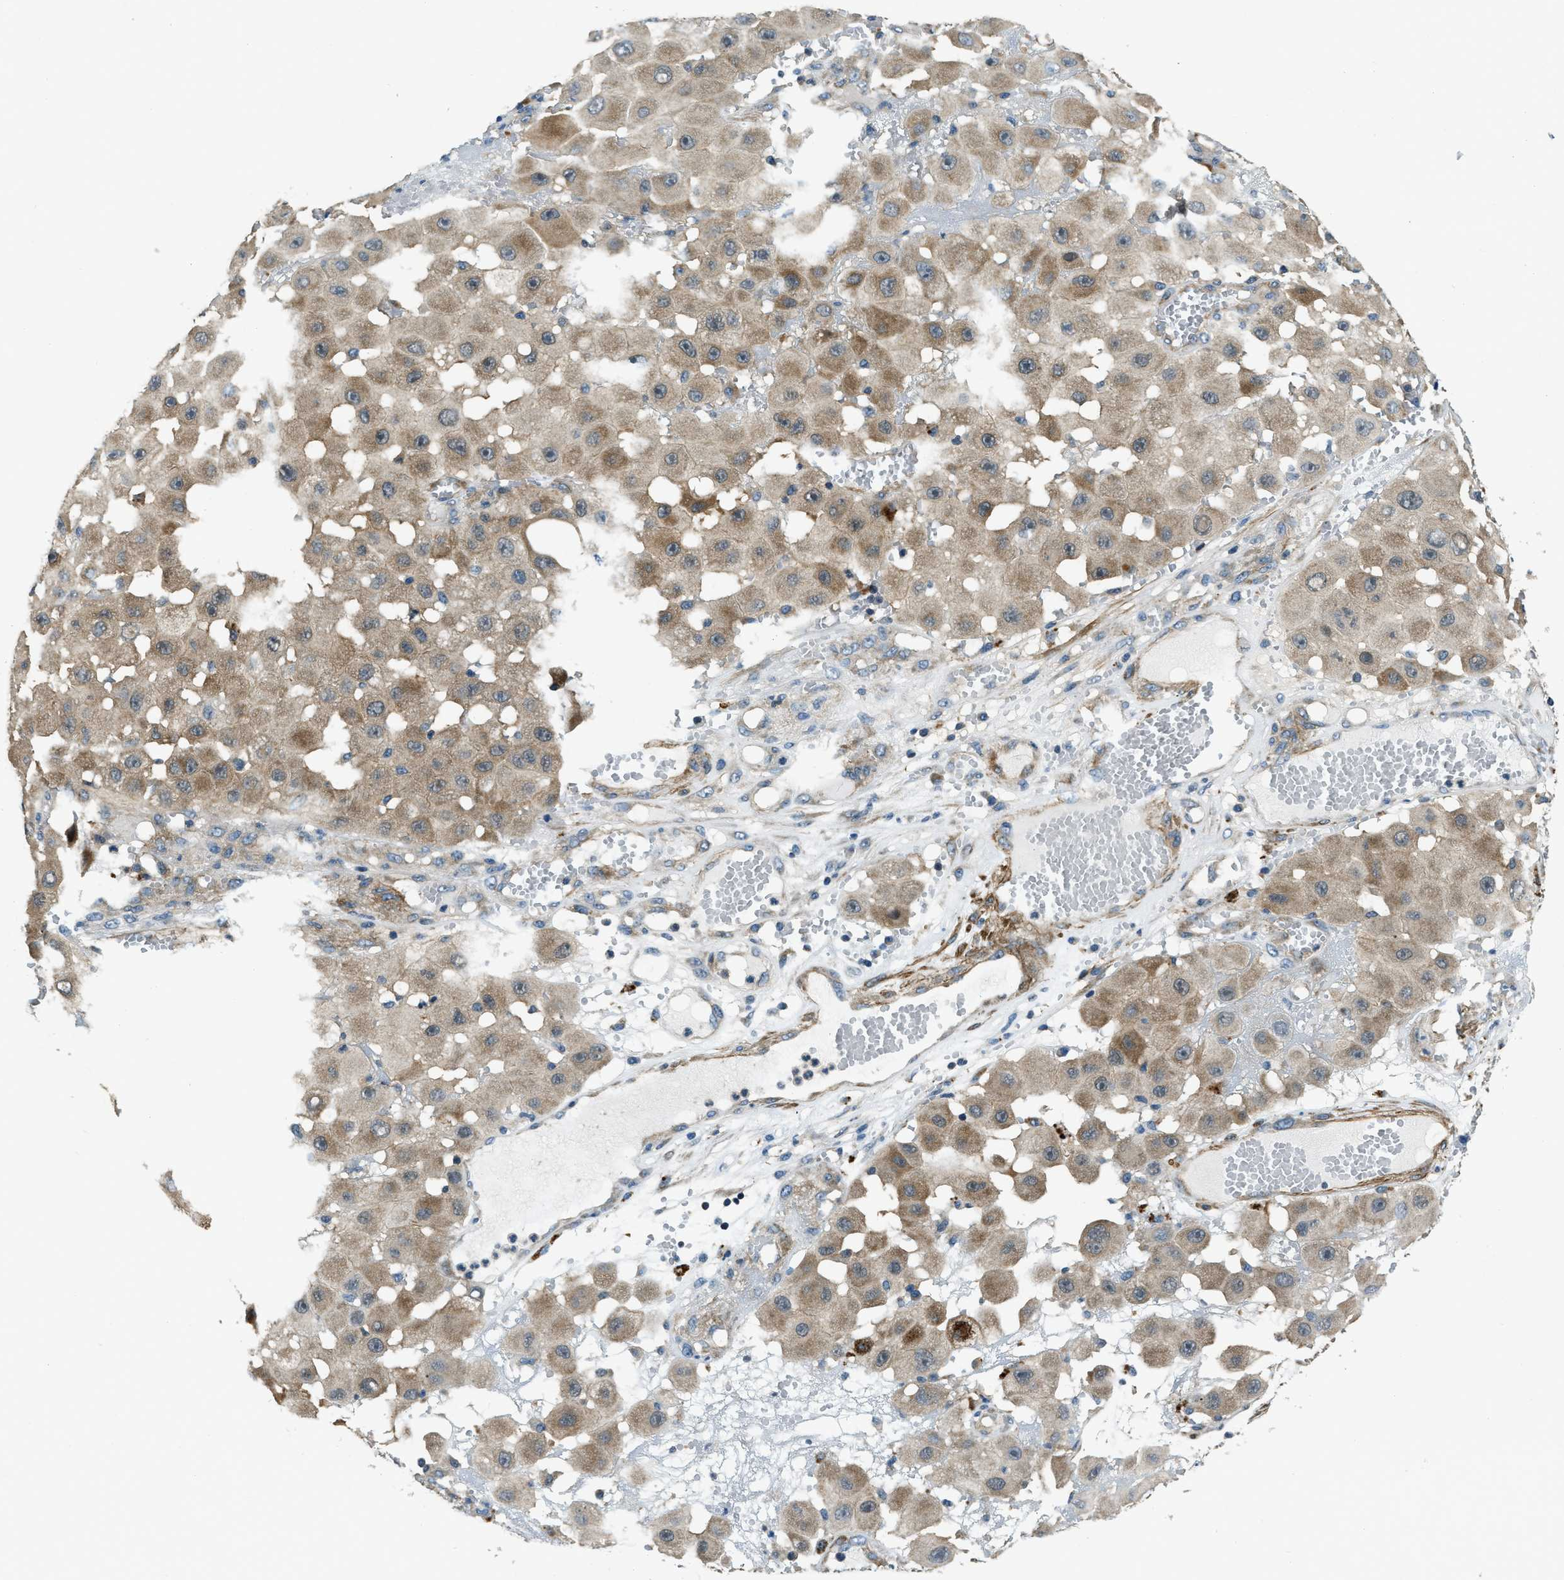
{"staining": {"intensity": "moderate", "quantity": ">75%", "location": "cytoplasmic/membranous"}, "tissue": "melanoma", "cell_type": "Tumor cells", "image_type": "cancer", "snomed": [{"axis": "morphology", "description": "Malignant melanoma, NOS"}, {"axis": "topography", "description": "Skin"}], "caption": "IHC histopathology image of neoplastic tissue: melanoma stained using immunohistochemistry exhibits medium levels of moderate protein expression localized specifically in the cytoplasmic/membranous of tumor cells, appearing as a cytoplasmic/membranous brown color.", "gene": "NUDCD3", "patient": {"sex": "female", "age": 81}}